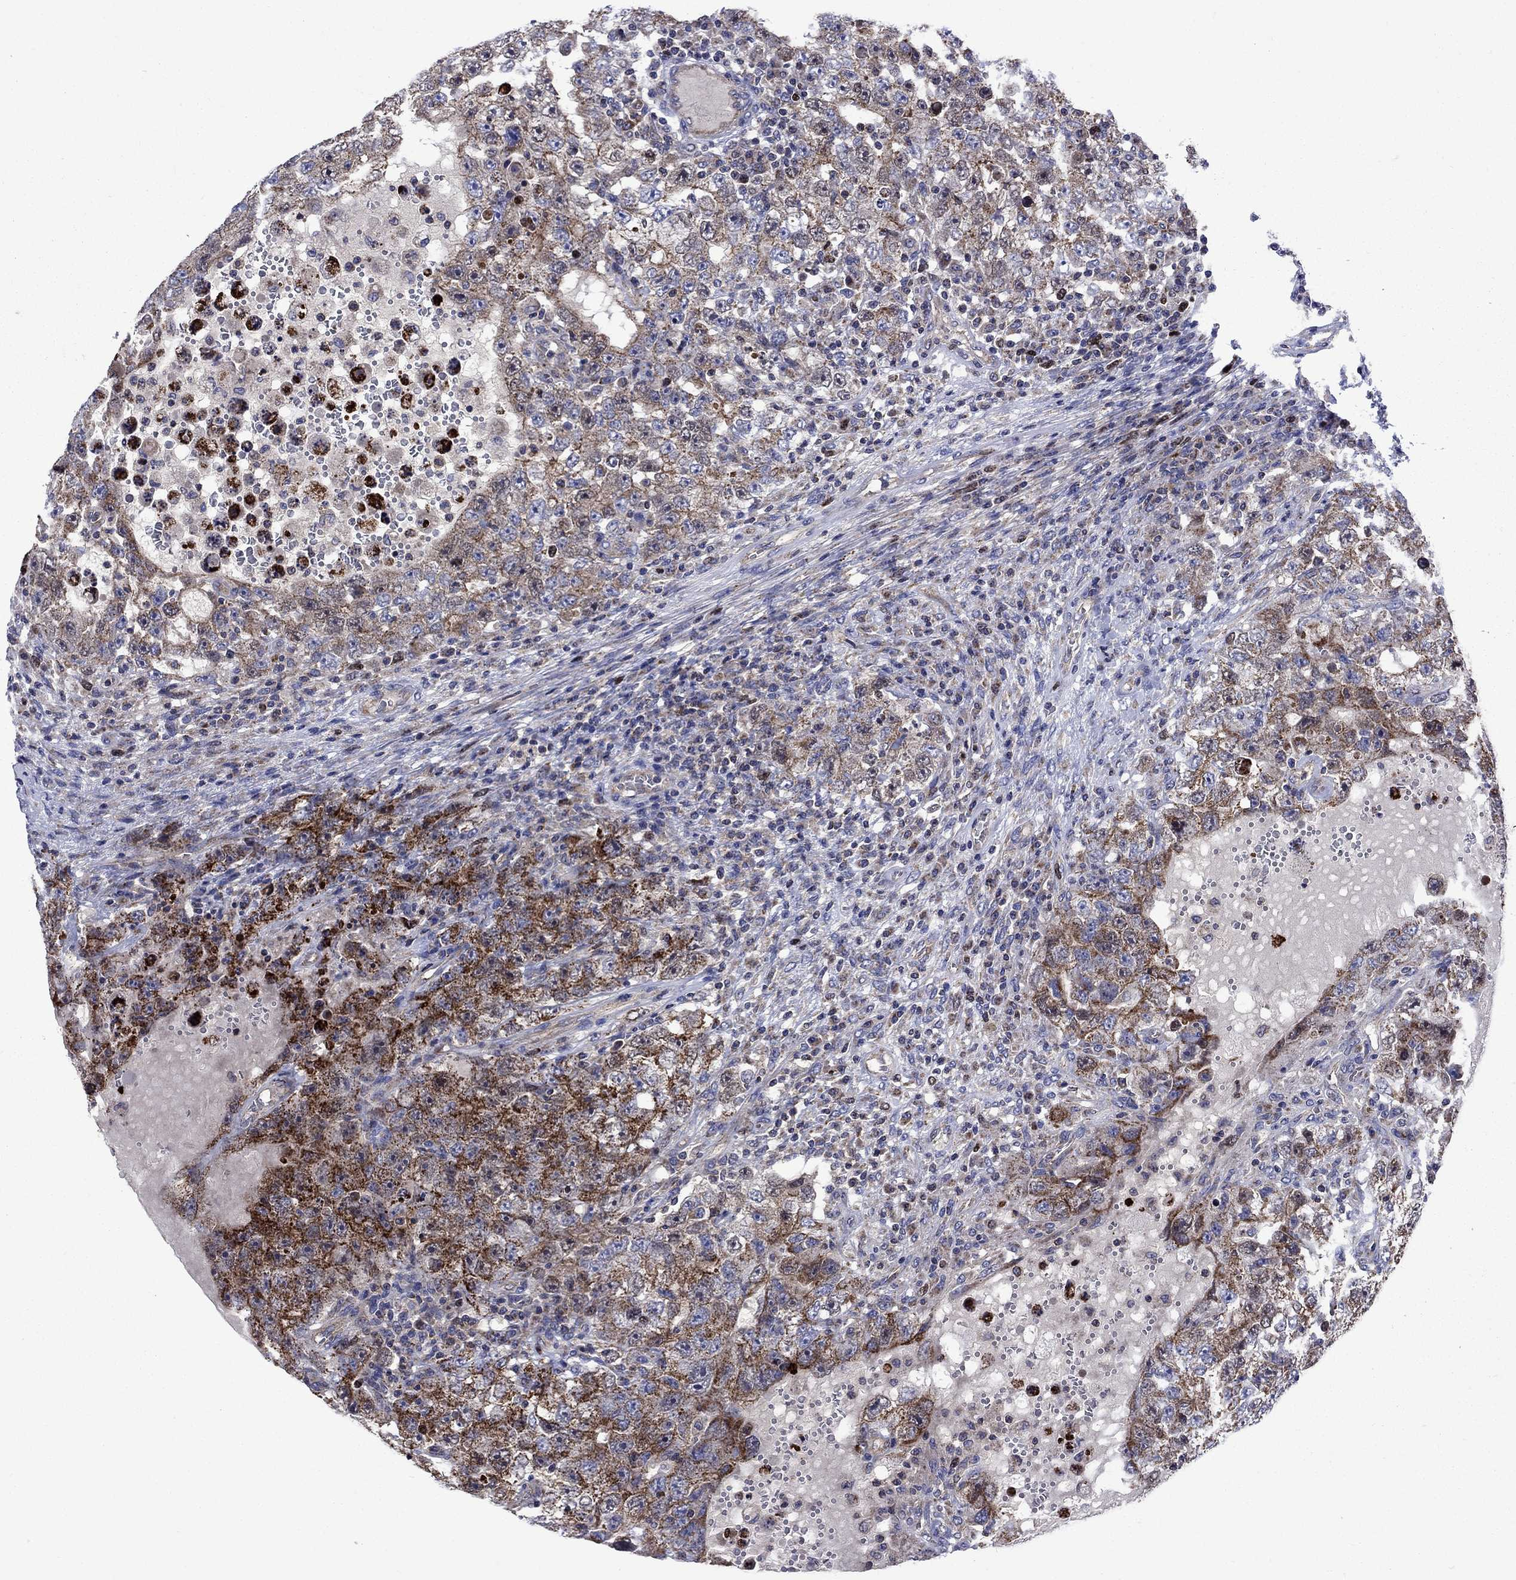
{"staining": {"intensity": "strong", "quantity": "25%-75%", "location": "cytoplasmic/membranous"}, "tissue": "testis cancer", "cell_type": "Tumor cells", "image_type": "cancer", "snomed": [{"axis": "morphology", "description": "Carcinoma, Embryonal, NOS"}, {"axis": "topography", "description": "Testis"}], "caption": "Immunohistochemical staining of human testis embryonal carcinoma reveals high levels of strong cytoplasmic/membranous expression in approximately 25%-75% of tumor cells. (DAB = brown stain, brightfield microscopy at high magnification).", "gene": "KIF22", "patient": {"sex": "male", "age": 26}}